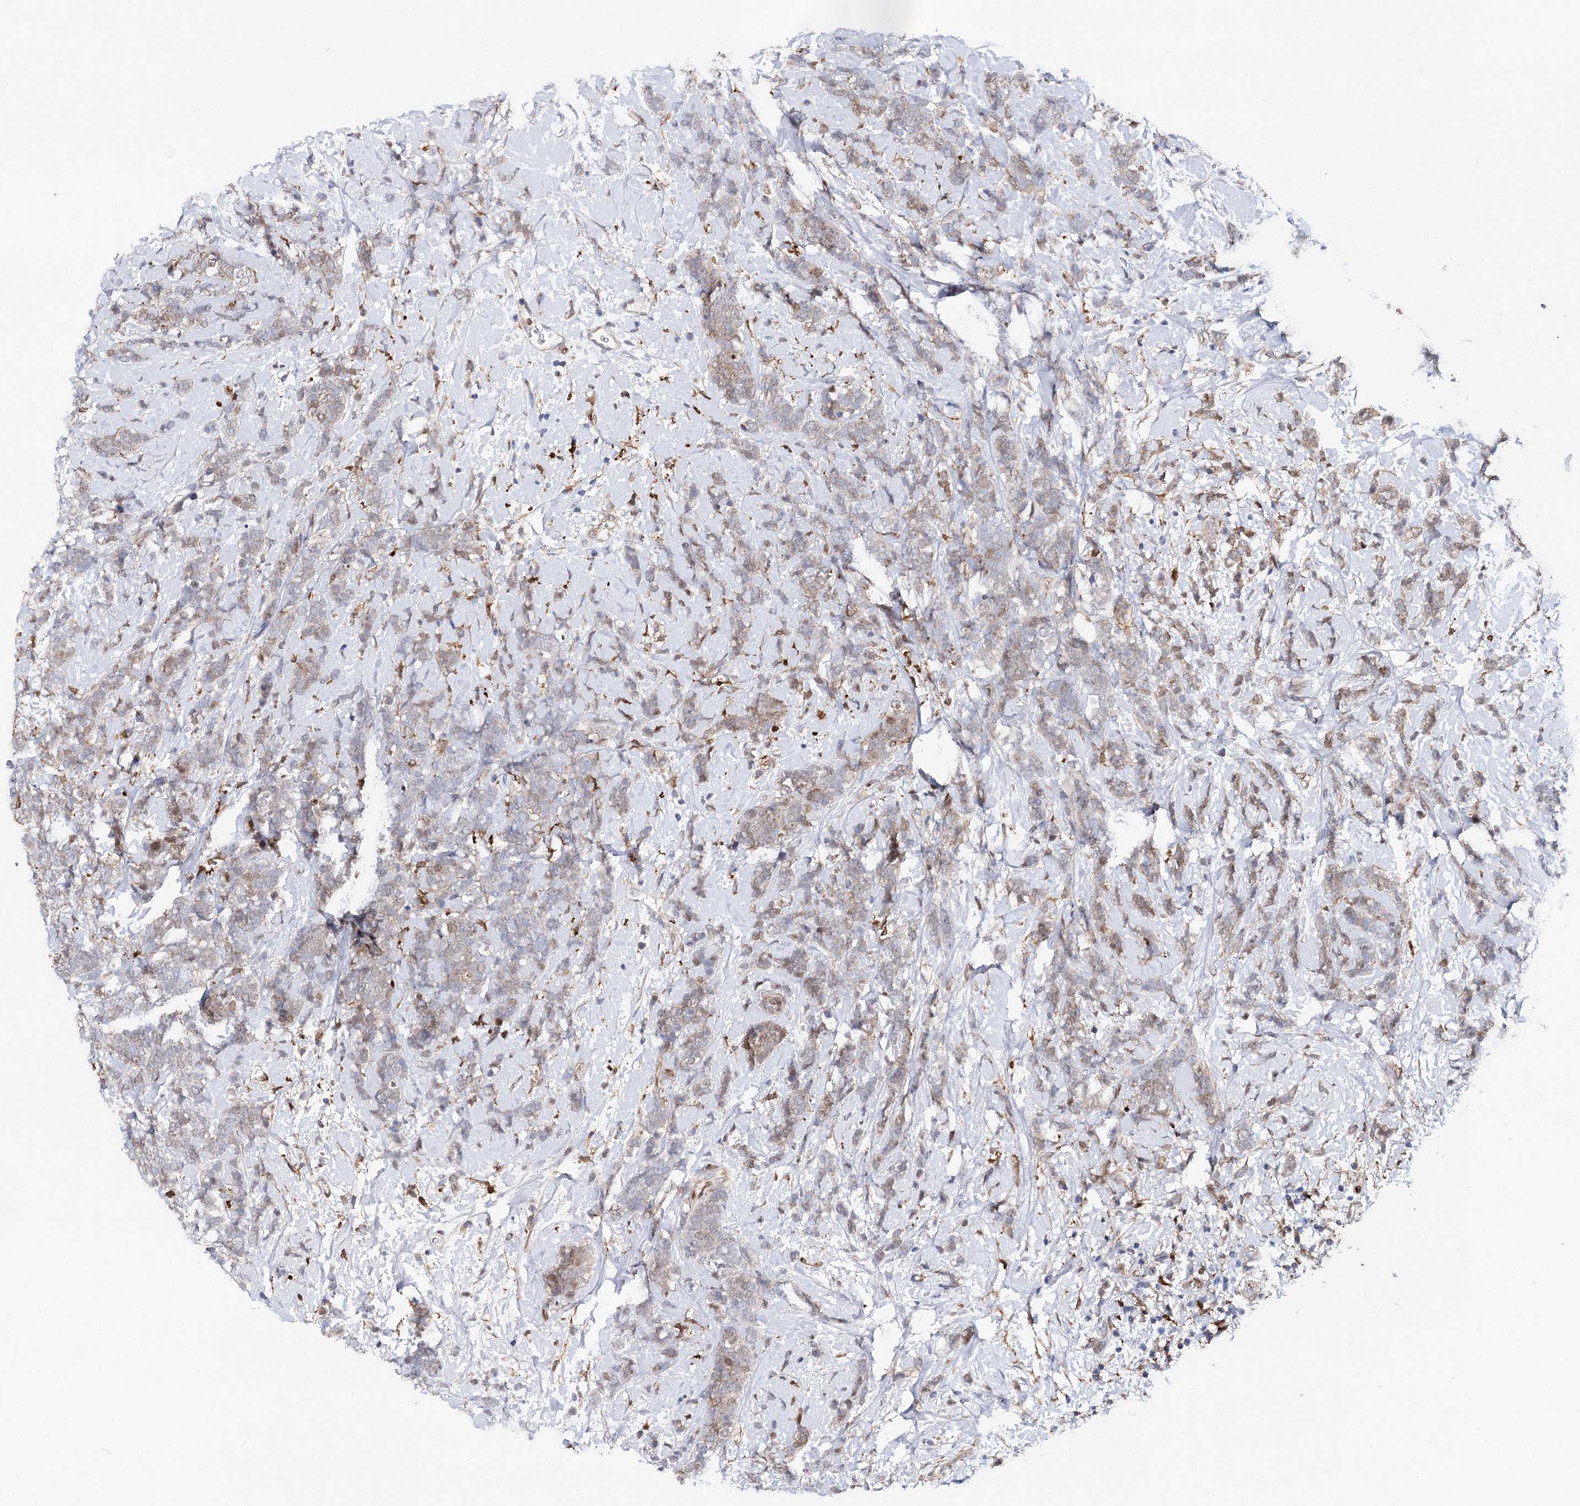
{"staining": {"intensity": "weak", "quantity": "25%-75%", "location": "cytoplasmic/membranous"}, "tissue": "breast cancer", "cell_type": "Tumor cells", "image_type": "cancer", "snomed": [{"axis": "morphology", "description": "Lobular carcinoma"}, {"axis": "topography", "description": "Breast"}], "caption": "Breast cancer was stained to show a protein in brown. There is low levels of weak cytoplasmic/membranous positivity in about 25%-75% of tumor cells.", "gene": "CFAP46", "patient": {"sex": "female", "age": 58}}